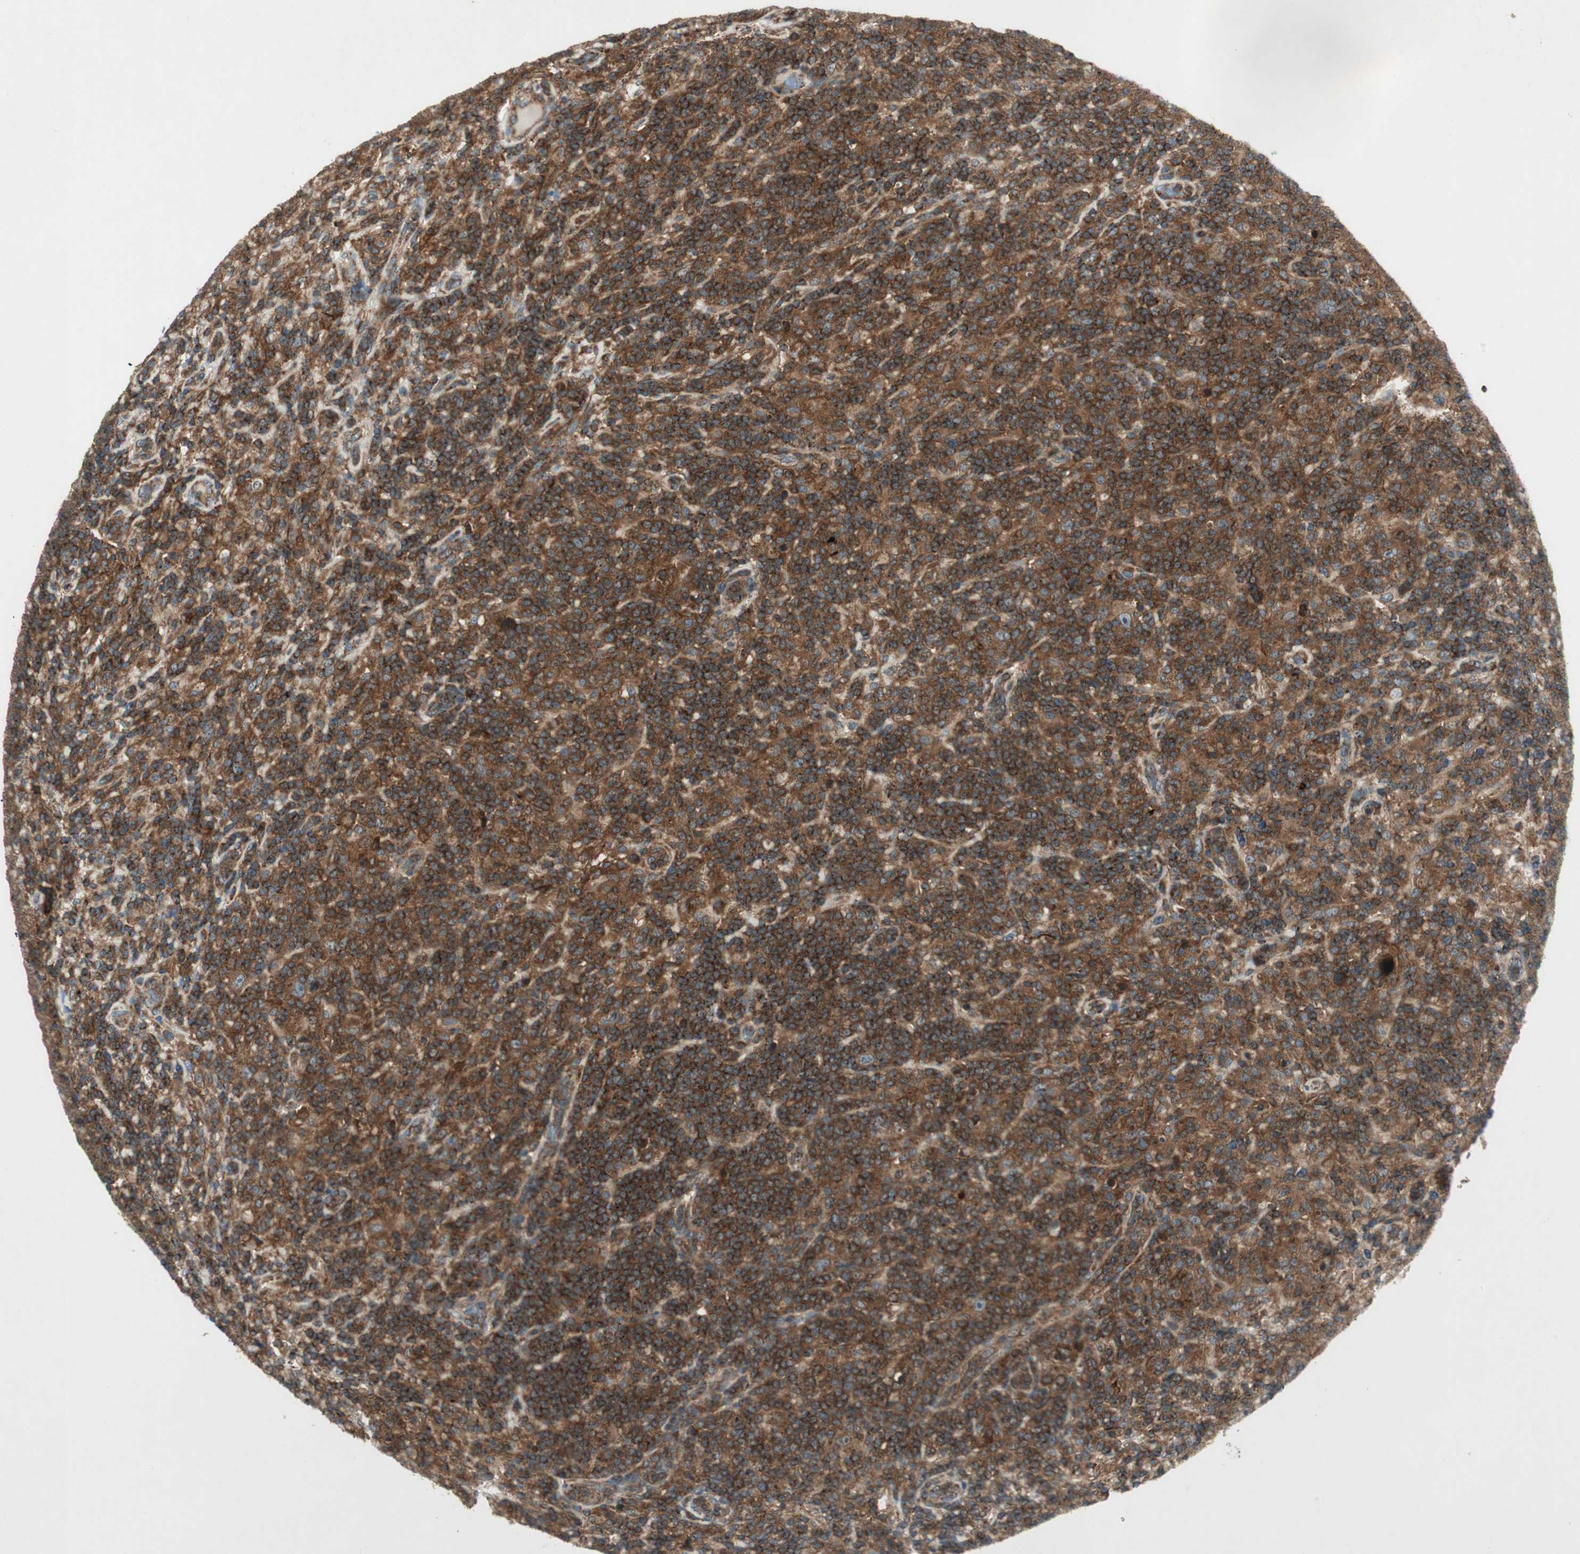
{"staining": {"intensity": "strong", "quantity": ">75%", "location": "cytoplasmic/membranous"}, "tissue": "lymphoma", "cell_type": "Tumor cells", "image_type": "cancer", "snomed": [{"axis": "morphology", "description": "Hodgkin's disease, NOS"}, {"axis": "topography", "description": "Lymph node"}], "caption": "Immunohistochemistry image of neoplastic tissue: Hodgkin's disease stained using immunohistochemistry reveals high levels of strong protein expression localized specifically in the cytoplasmic/membranous of tumor cells, appearing as a cytoplasmic/membranous brown color.", "gene": "CHADL", "patient": {"sex": "male", "age": 70}}